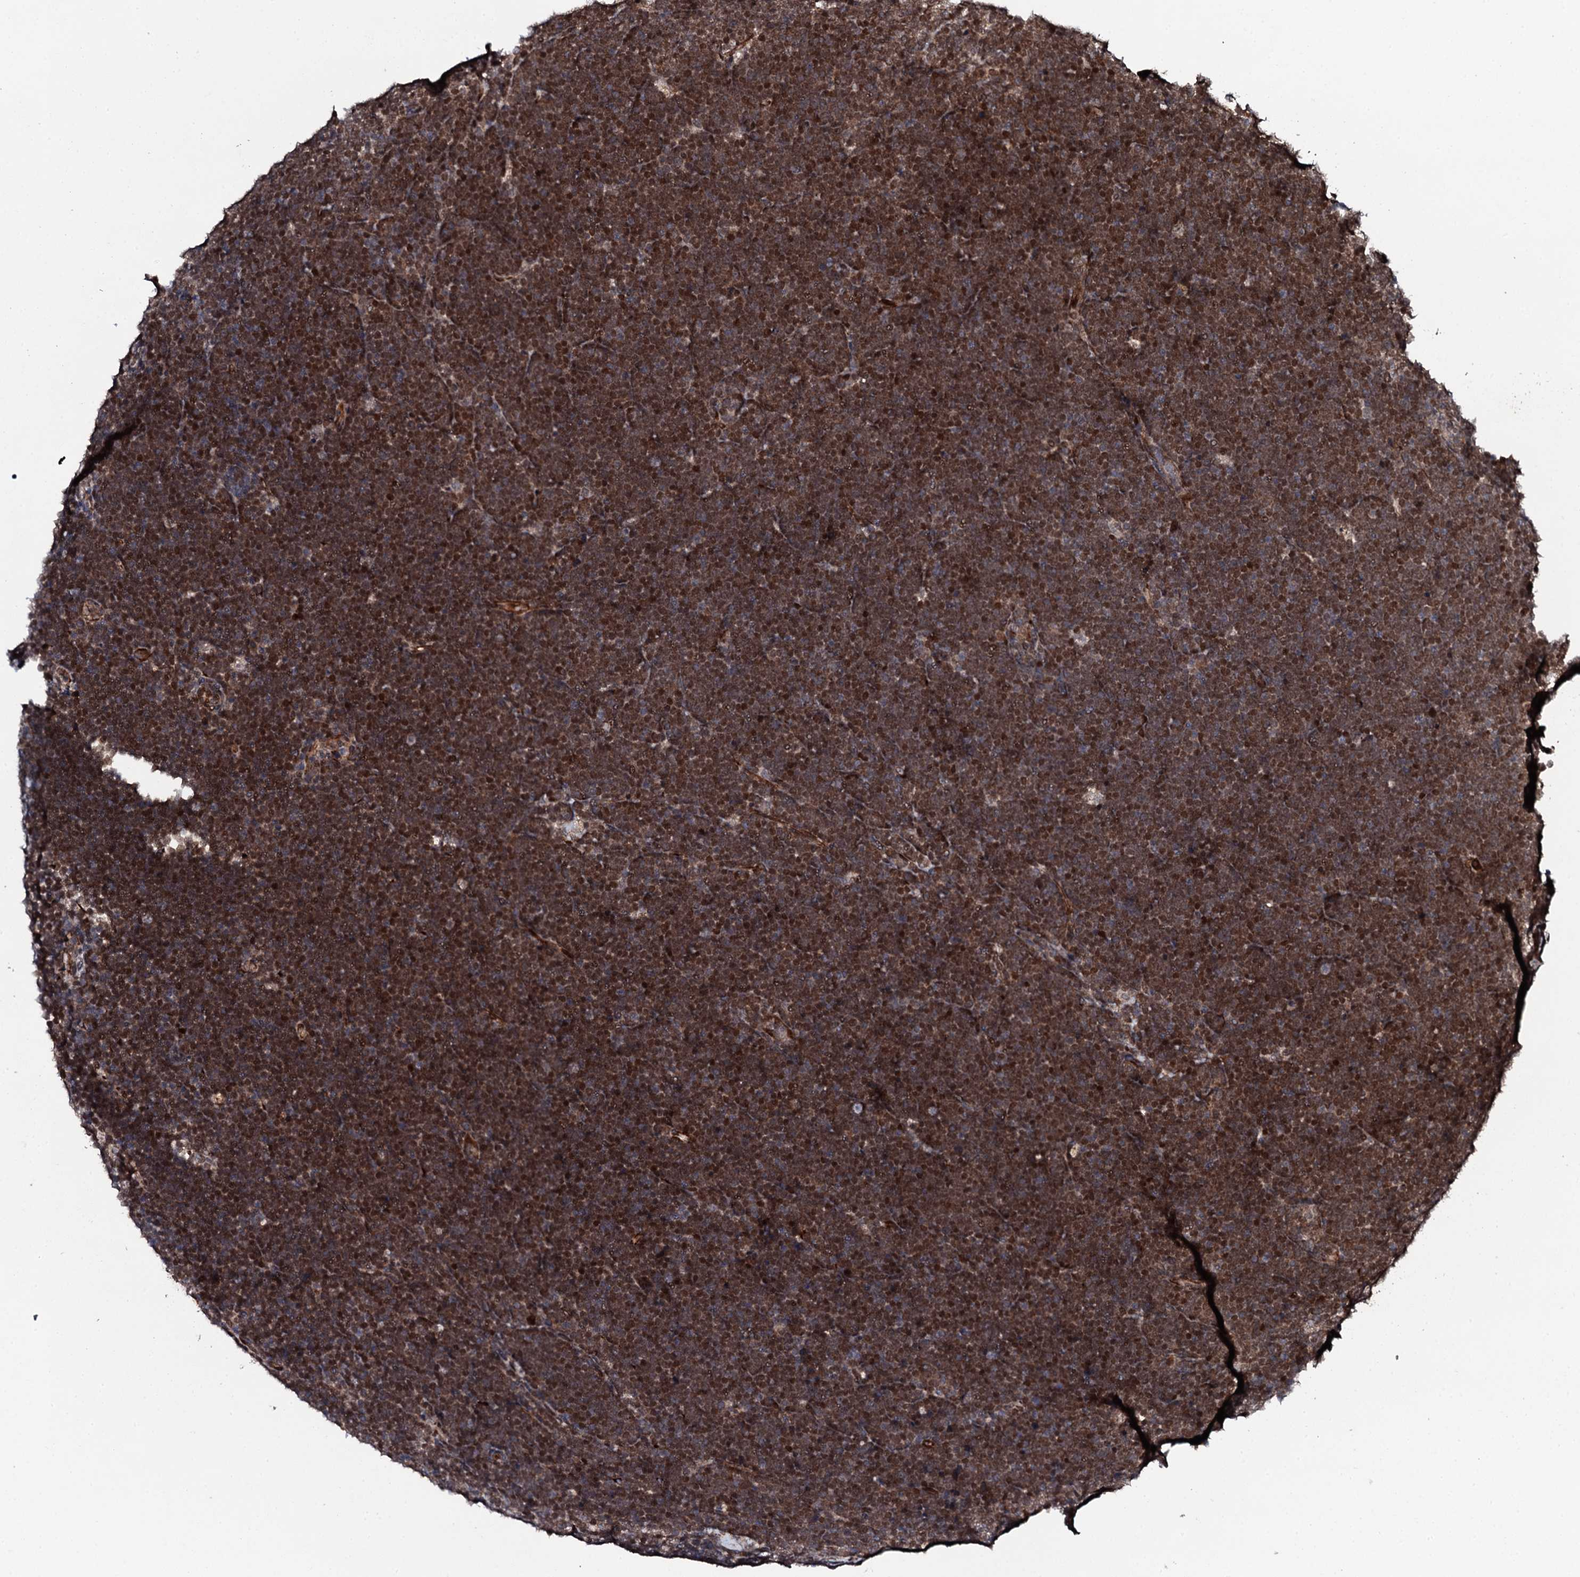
{"staining": {"intensity": "moderate", "quantity": ">75%", "location": "cytoplasmic/membranous,nuclear"}, "tissue": "lymphoma", "cell_type": "Tumor cells", "image_type": "cancer", "snomed": [{"axis": "morphology", "description": "Malignant lymphoma, non-Hodgkin's type, High grade"}, {"axis": "topography", "description": "Lymph node"}], "caption": "Human lymphoma stained with a brown dye exhibits moderate cytoplasmic/membranous and nuclear positive positivity in about >75% of tumor cells.", "gene": "FAM111A", "patient": {"sex": "male", "age": 13}}